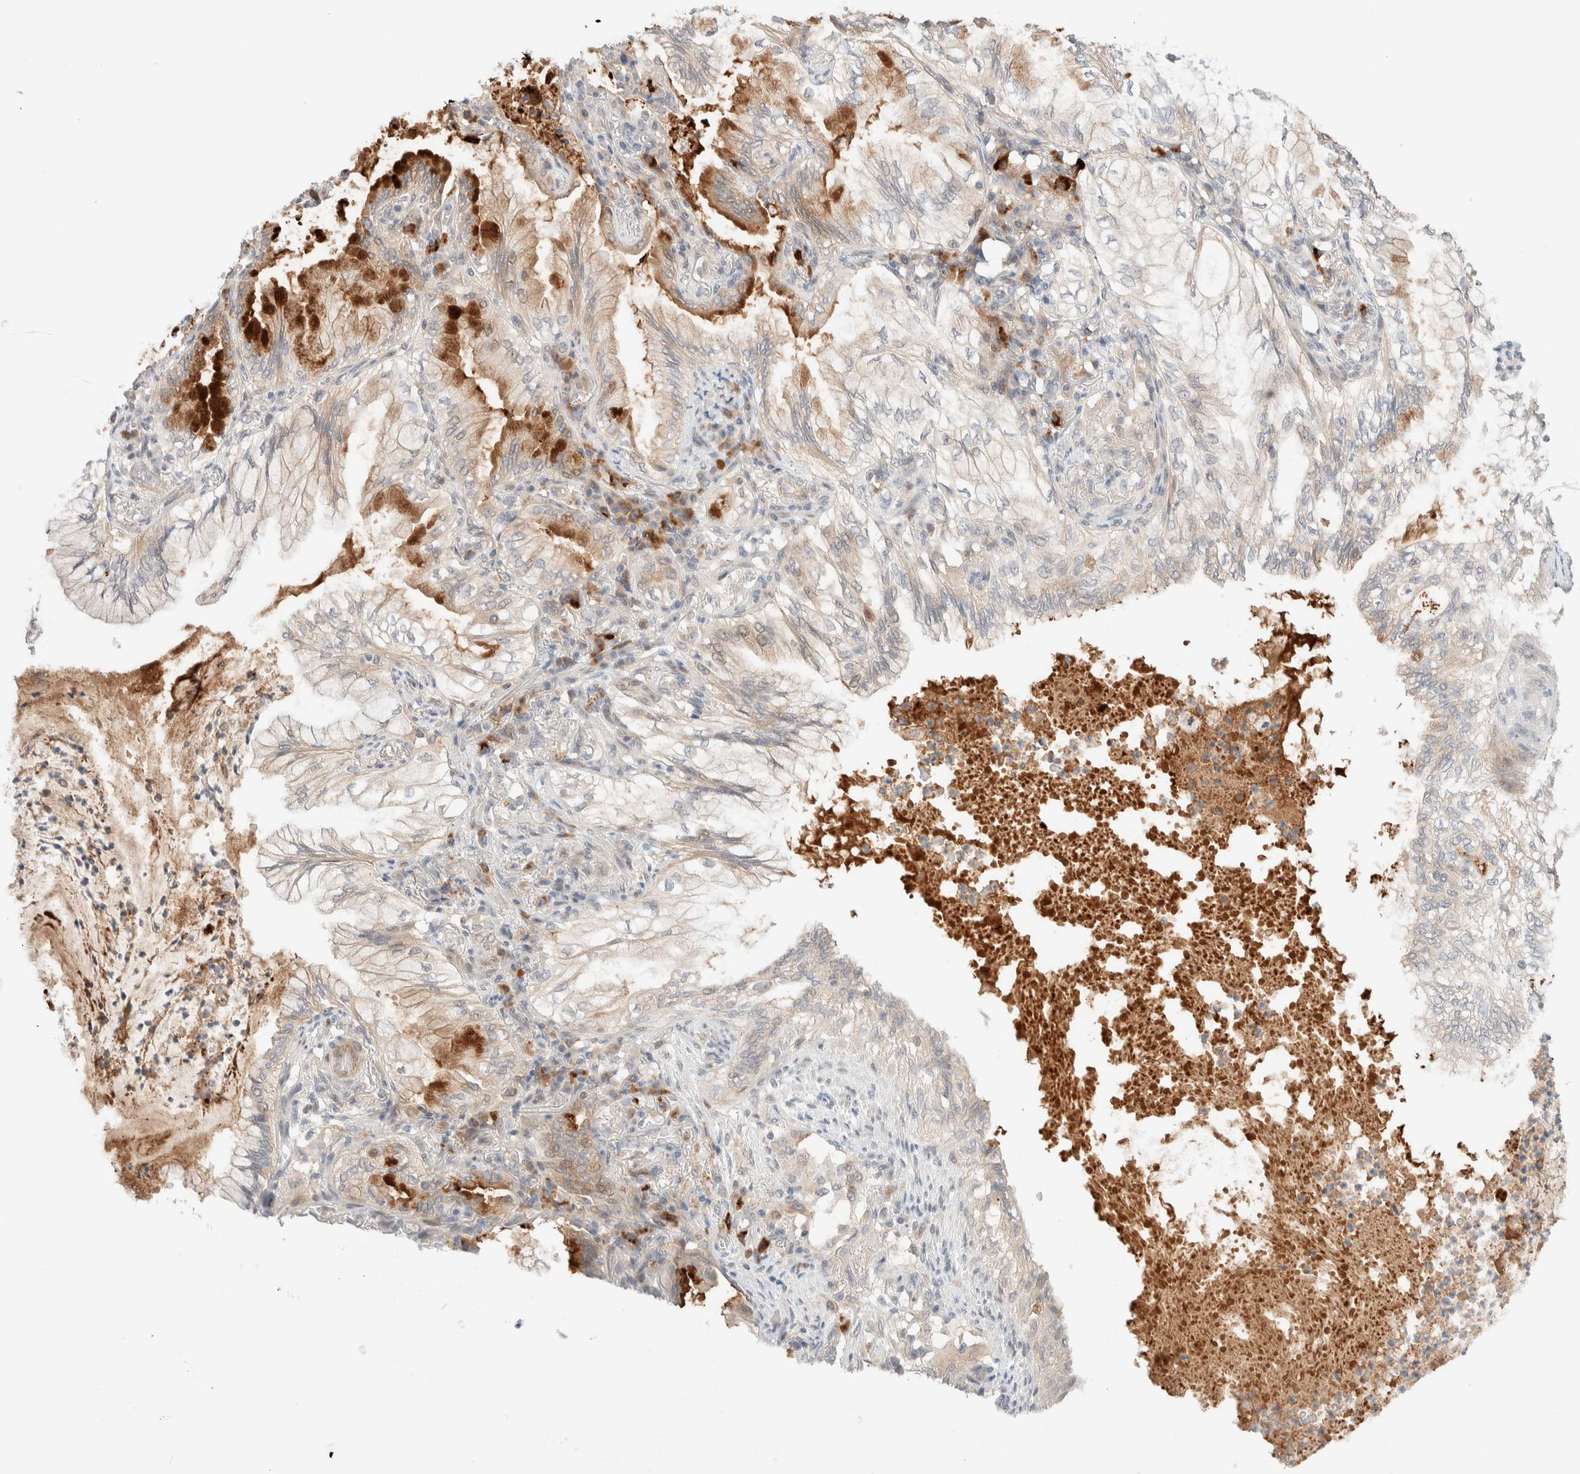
{"staining": {"intensity": "strong", "quantity": "25%-75%", "location": "cytoplasmic/membranous"}, "tissue": "lung cancer", "cell_type": "Tumor cells", "image_type": "cancer", "snomed": [{"axis": "morphology", "description": "Adenocarcinoma, NOS"}, {"axis": "topography", "description": "Lung"}], "caption": "This is an image of IHC staining of adenocarcinoma (lung), which shows strong positivity in the cytoplasmic/membranous of tumor cells.", "gene": "CHKA", "patient": {"sex": "female", "age": 70}}